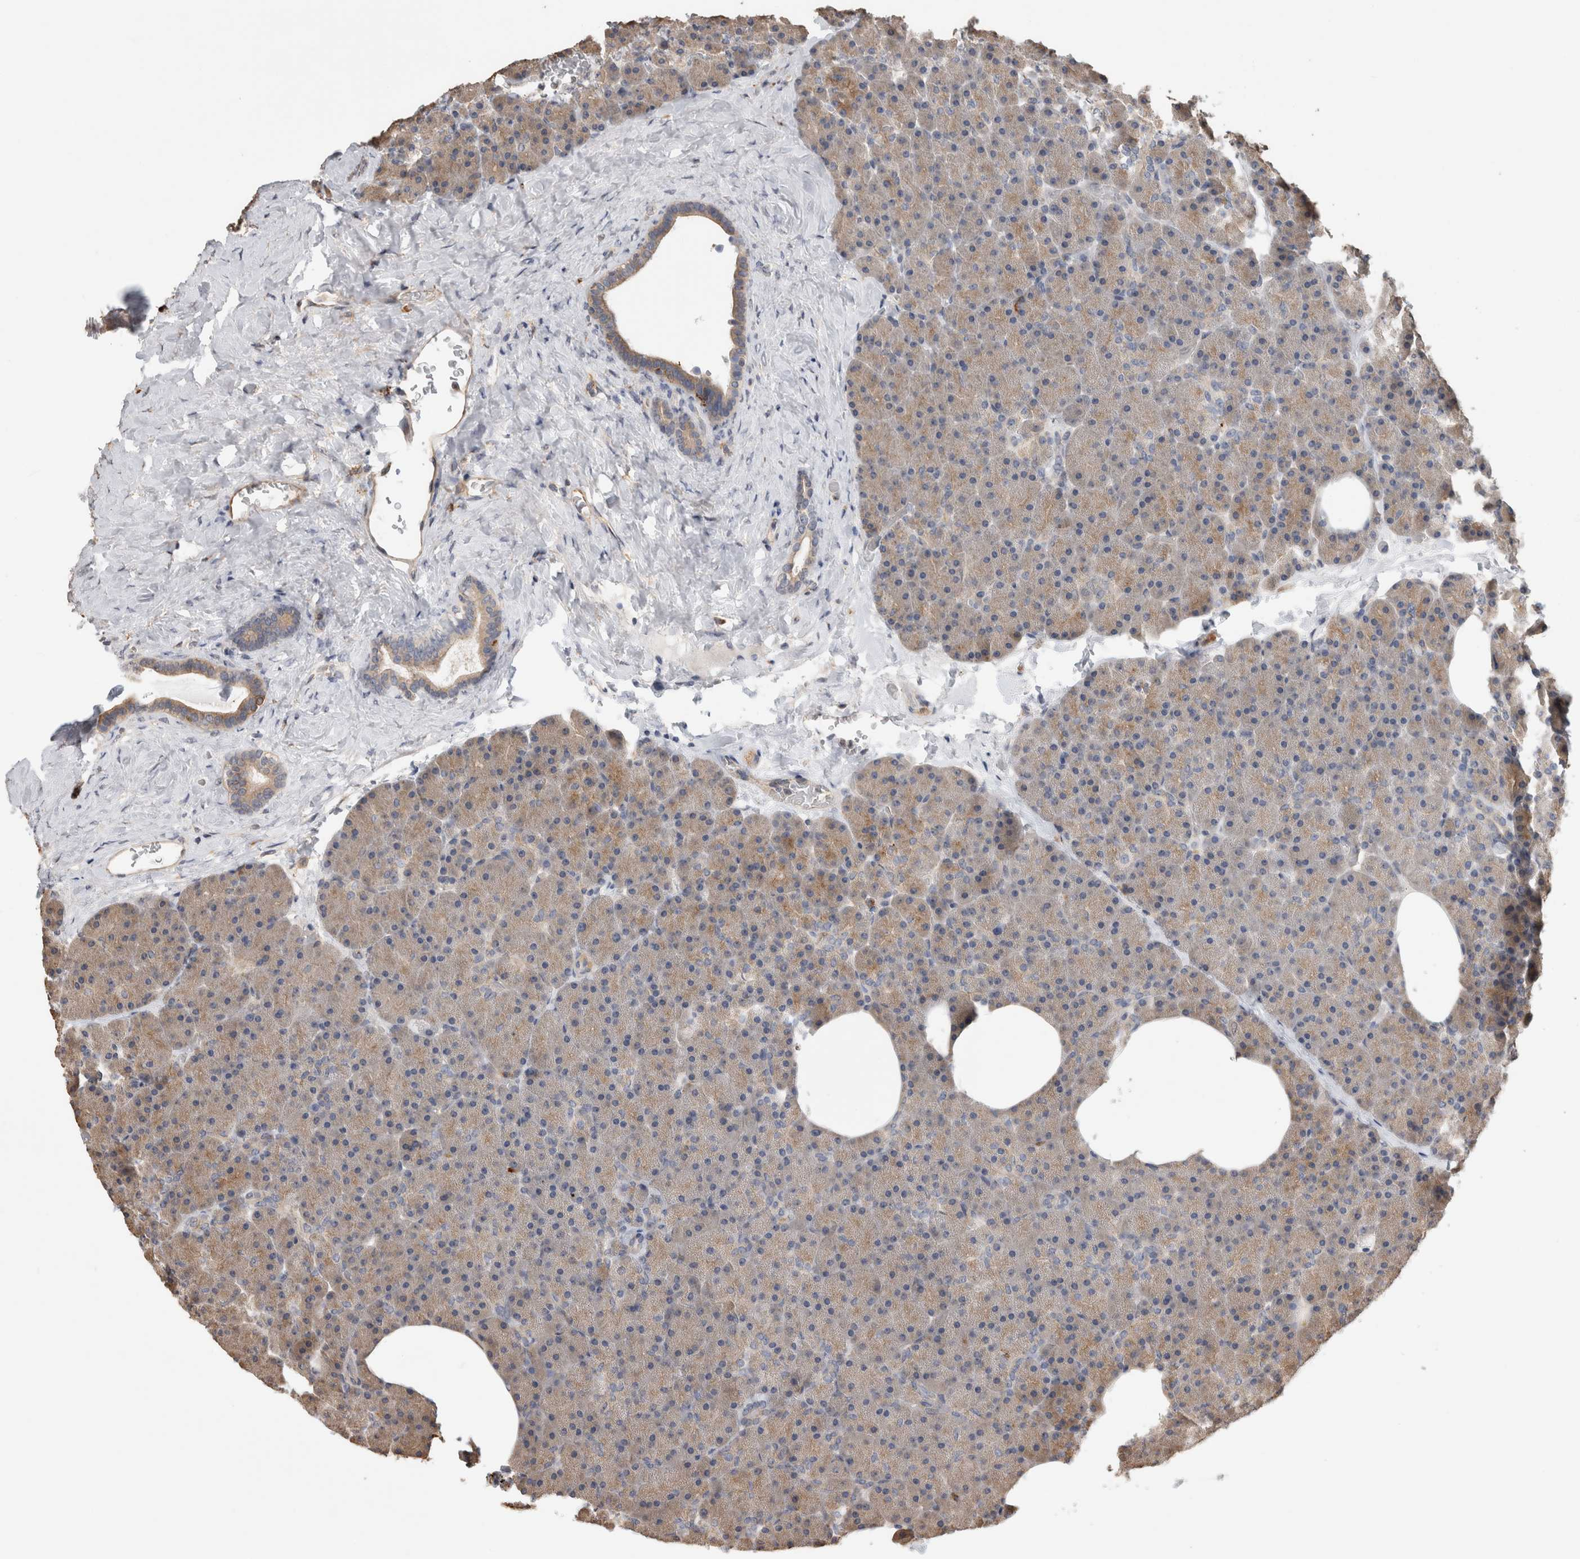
{"staining": {"intensity": "weak", "quantity": "25%-75%", "location": "cytoplasmic/membranous"}, "tissue": "pancreas", "cell_type": "Exocrine glandular cells", "image_type": "normal", "snomed": [{"axis": "morphology", "description": "Normal tissue, NOS"}, {"axis": "morphology", "description": "Carcinoid, malignant, NOS"}, {"axis": "topography", "description": "Pancreas"}], "caption": "An immunohistochemistry (IHC) micrograph of normal tissue is shown. Protein staining in brown labels weak cytoplasmic/membranous positivity in pancreas within exocrine glandular cells. The staining was performed using DAB to visualize the protein expression in brown, while the nuclei were stained in blue with hematoxylin (Magnification: 20x).", "gene": "CLIP1", "patient": {"sex": "female", "age": 35}}